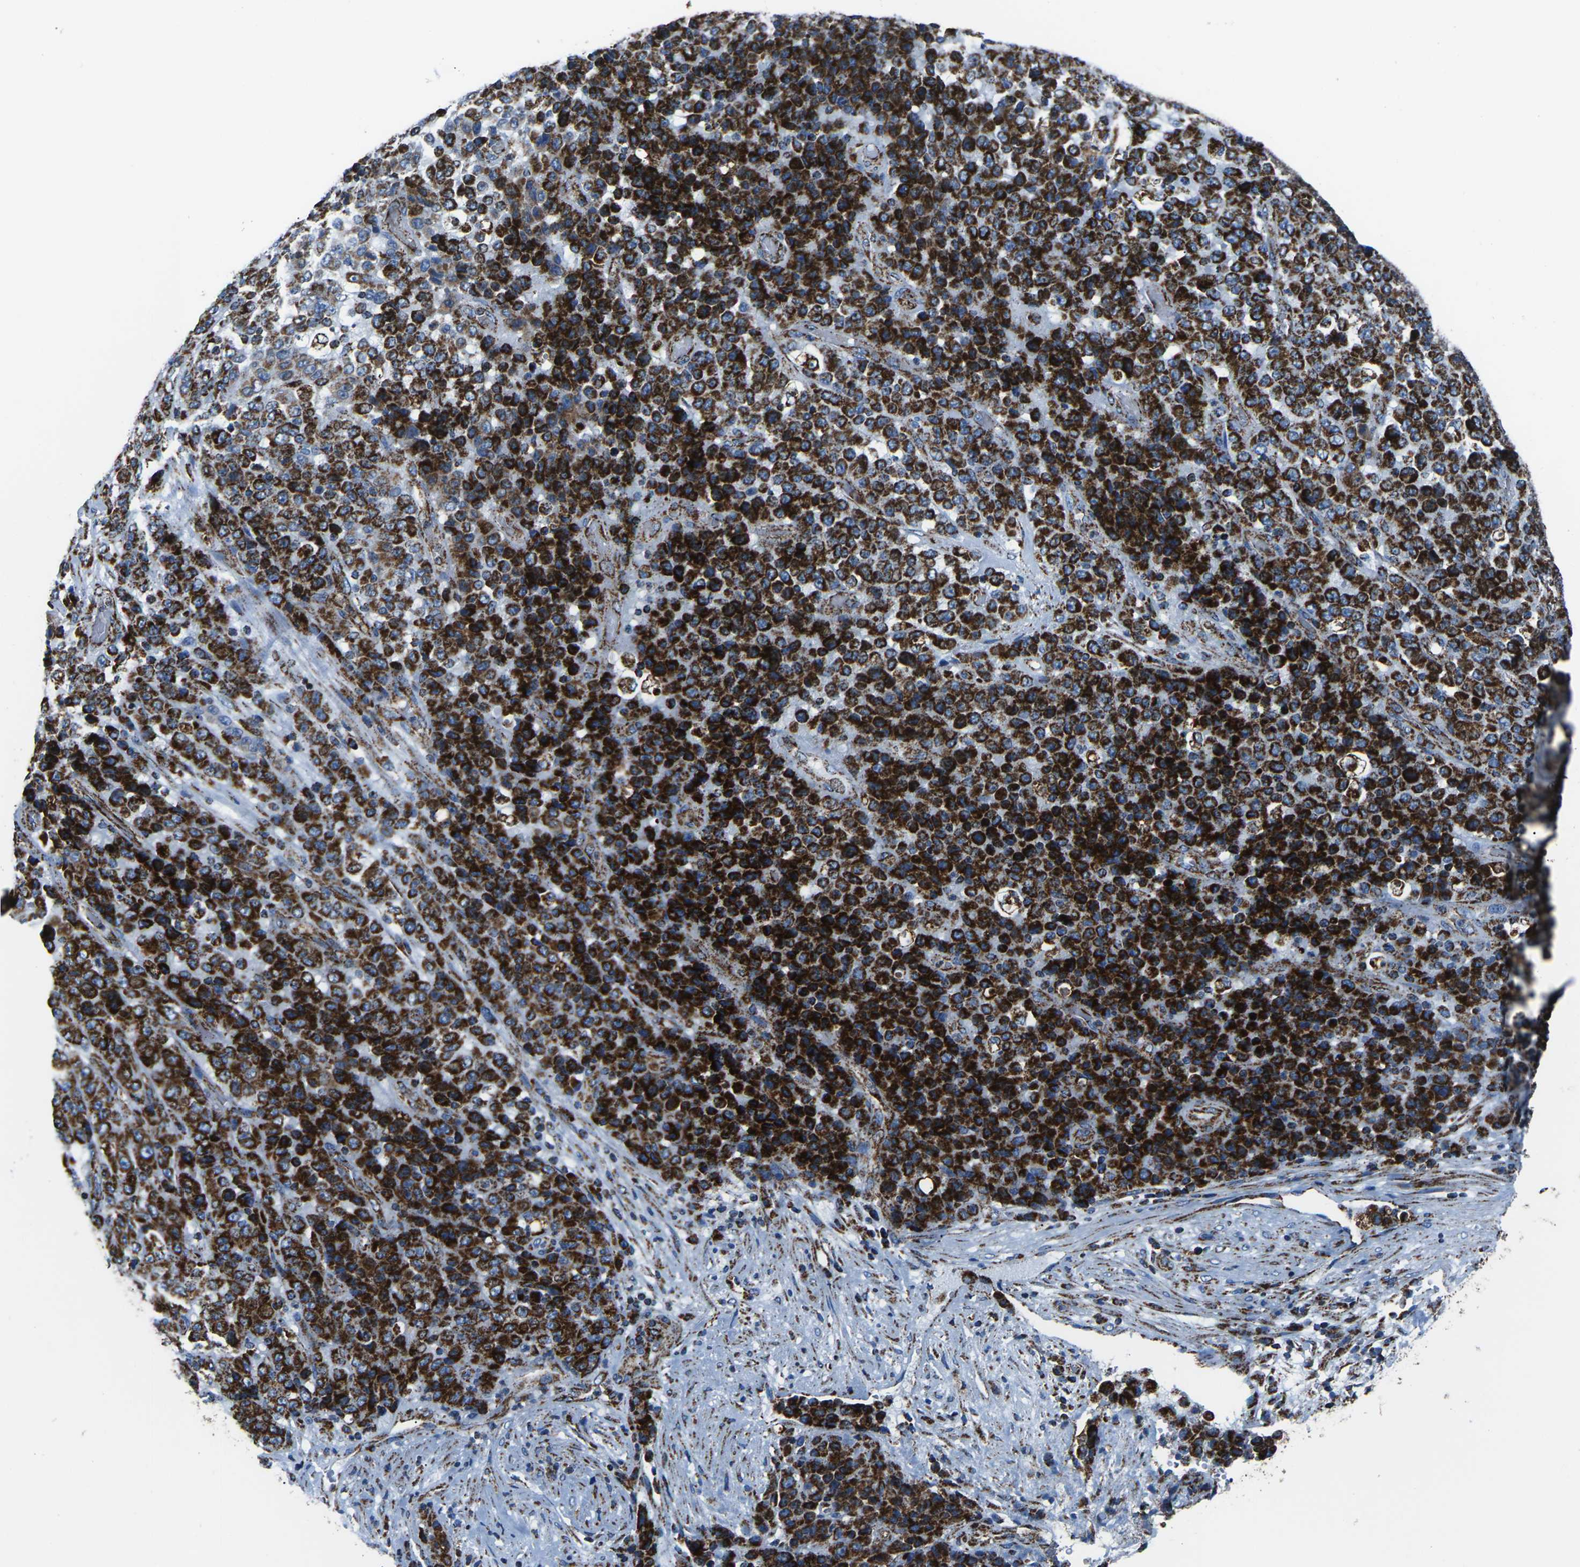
{"staining": {"intensity": "strong", "quantity": ">75%", "location": "cytoplasmic/membranous"}, "tissue": "stomach cancer", "cell_type": "Tumor cells", "image_type": "cancer", "snomed": [{"axis": "morphology", "description": "Adenocarcinoma, NOS"}, {"axis": "topography", "description": "Stomach"}], "caption": "High-magnification brightfield microscopy of stomach adenocarcinoma stained with DAB (brown) and counterstained with hematoxylin (blue). tumor cells exhibit strong cytoplasmic/membranous expression is present in about>75% of cells. The staining was performed using DAB, with brown indicating positive protein expression. Nuclei are stained blue with hematoxylin.", "gene": "MT-CO2", "patient": {"sex": "female", "age": 73}}